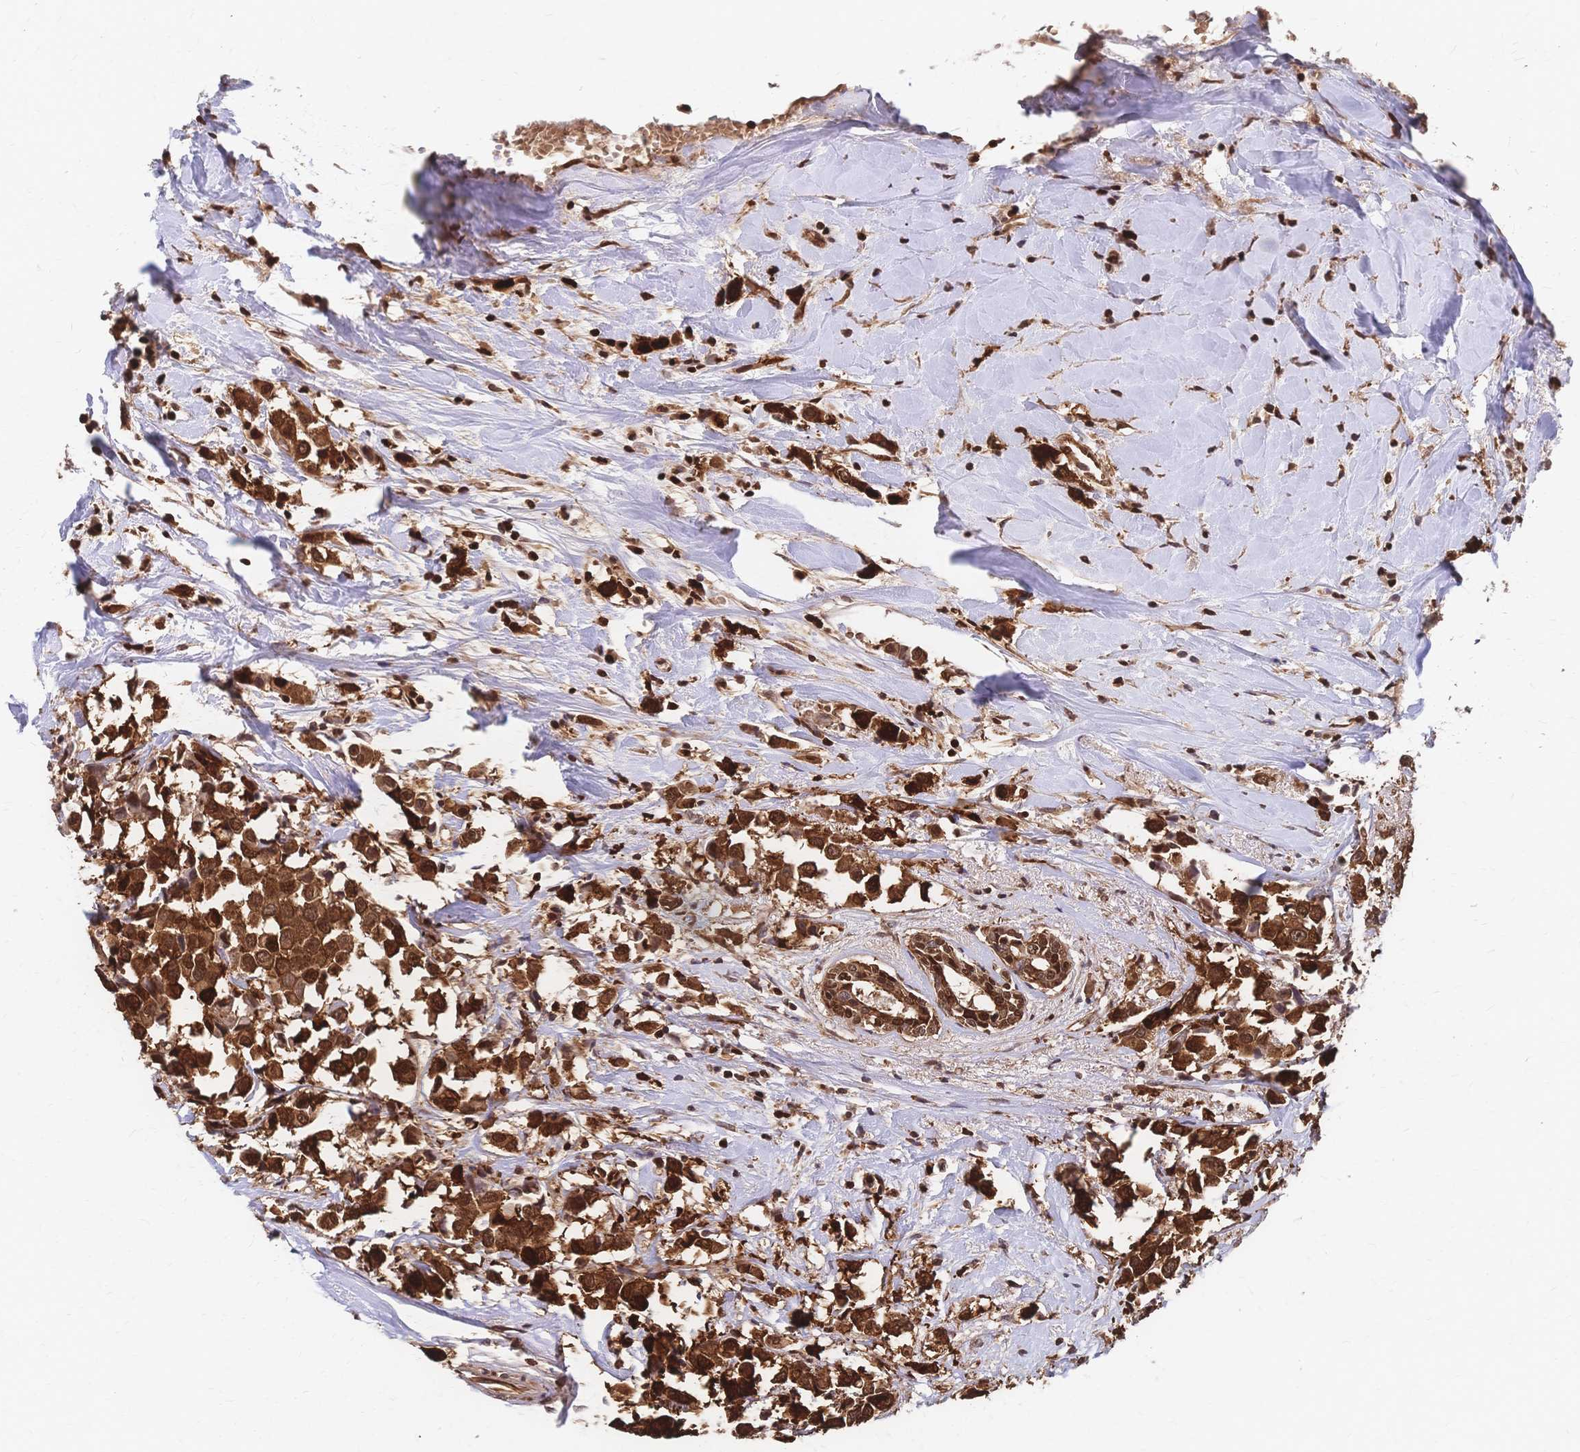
{"staining": {"intensity": "strong", "quantity": ">75%", "location": "cytoplasmic/membranous,nuclear"}, "tissue": "breast cancer", "cell_type": "Tumor cells", "image_type": "cancer", "snomed": [{"axis": "morphology", "description": "Duct carcinoma"}, {"axis": "topography", "description": "Breast"}], "caption": "Breast infiltrating ductal carcinoma tissue demonstrates strong cytoplasmic/membranous and nuclear expression in about >75% of tumor cells", "gene": "HDGF", "patient": {"sex": "female", "age": 61}}